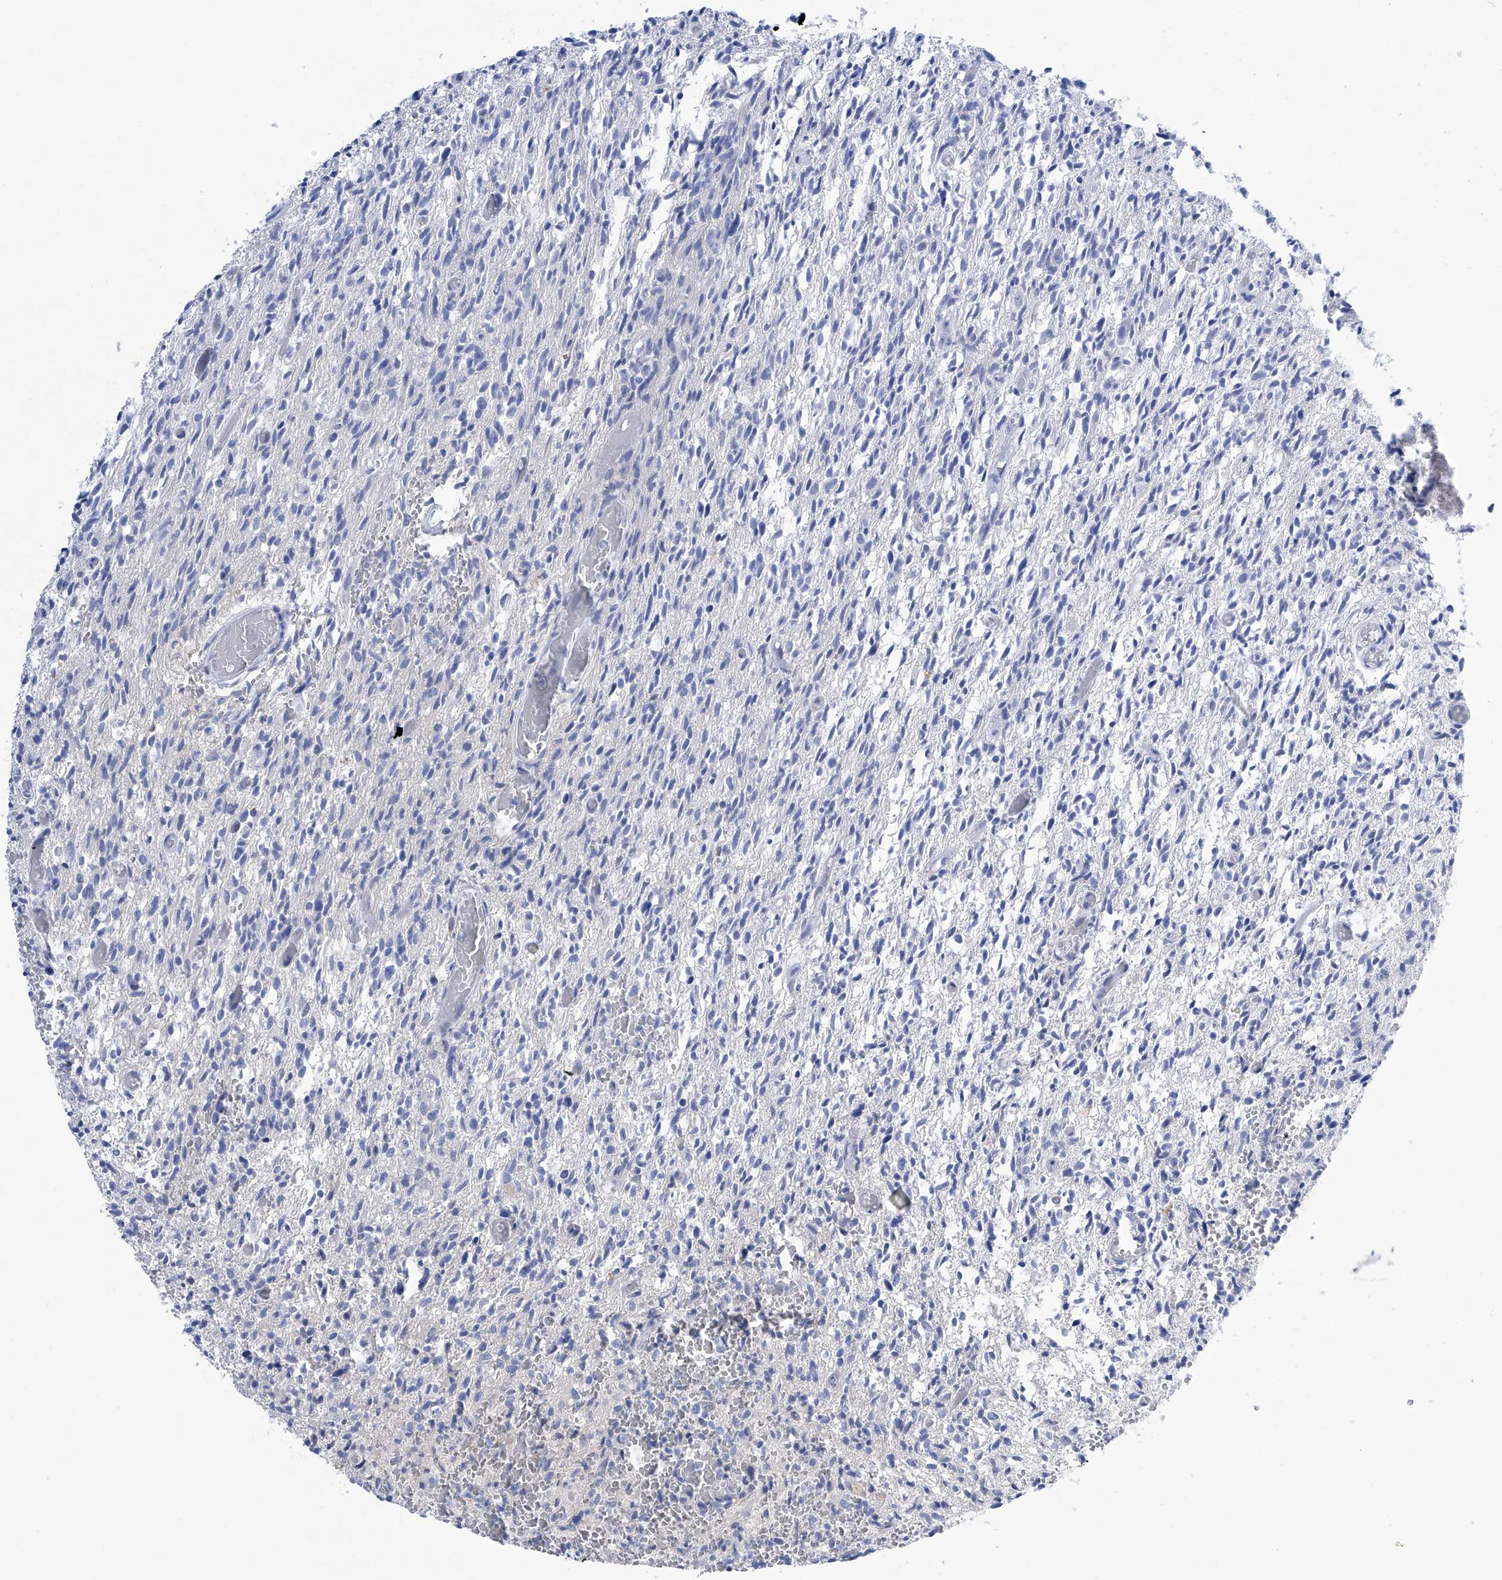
{"staining": {"intensity": "negative", "quantity": "none", "location": "none"}, "tissue": "glioma", "cell_type": "Tumor cells", "image_type": "cancer", "snomed": [{"axis": "morphology", "description": "Glioma, malignant, High grade"}, {"axis": "topography", "description": "Brain"}], "caption": "High magnification brightfield microscopy of glioma stained with DAB (3,3'-diaminobenzidine) (brown) and counterstained with hematoxylin (blue): tumor cells show no significant positivity.", "gene": "PGM3", "patient": {"sex": "female", "age": 57}}